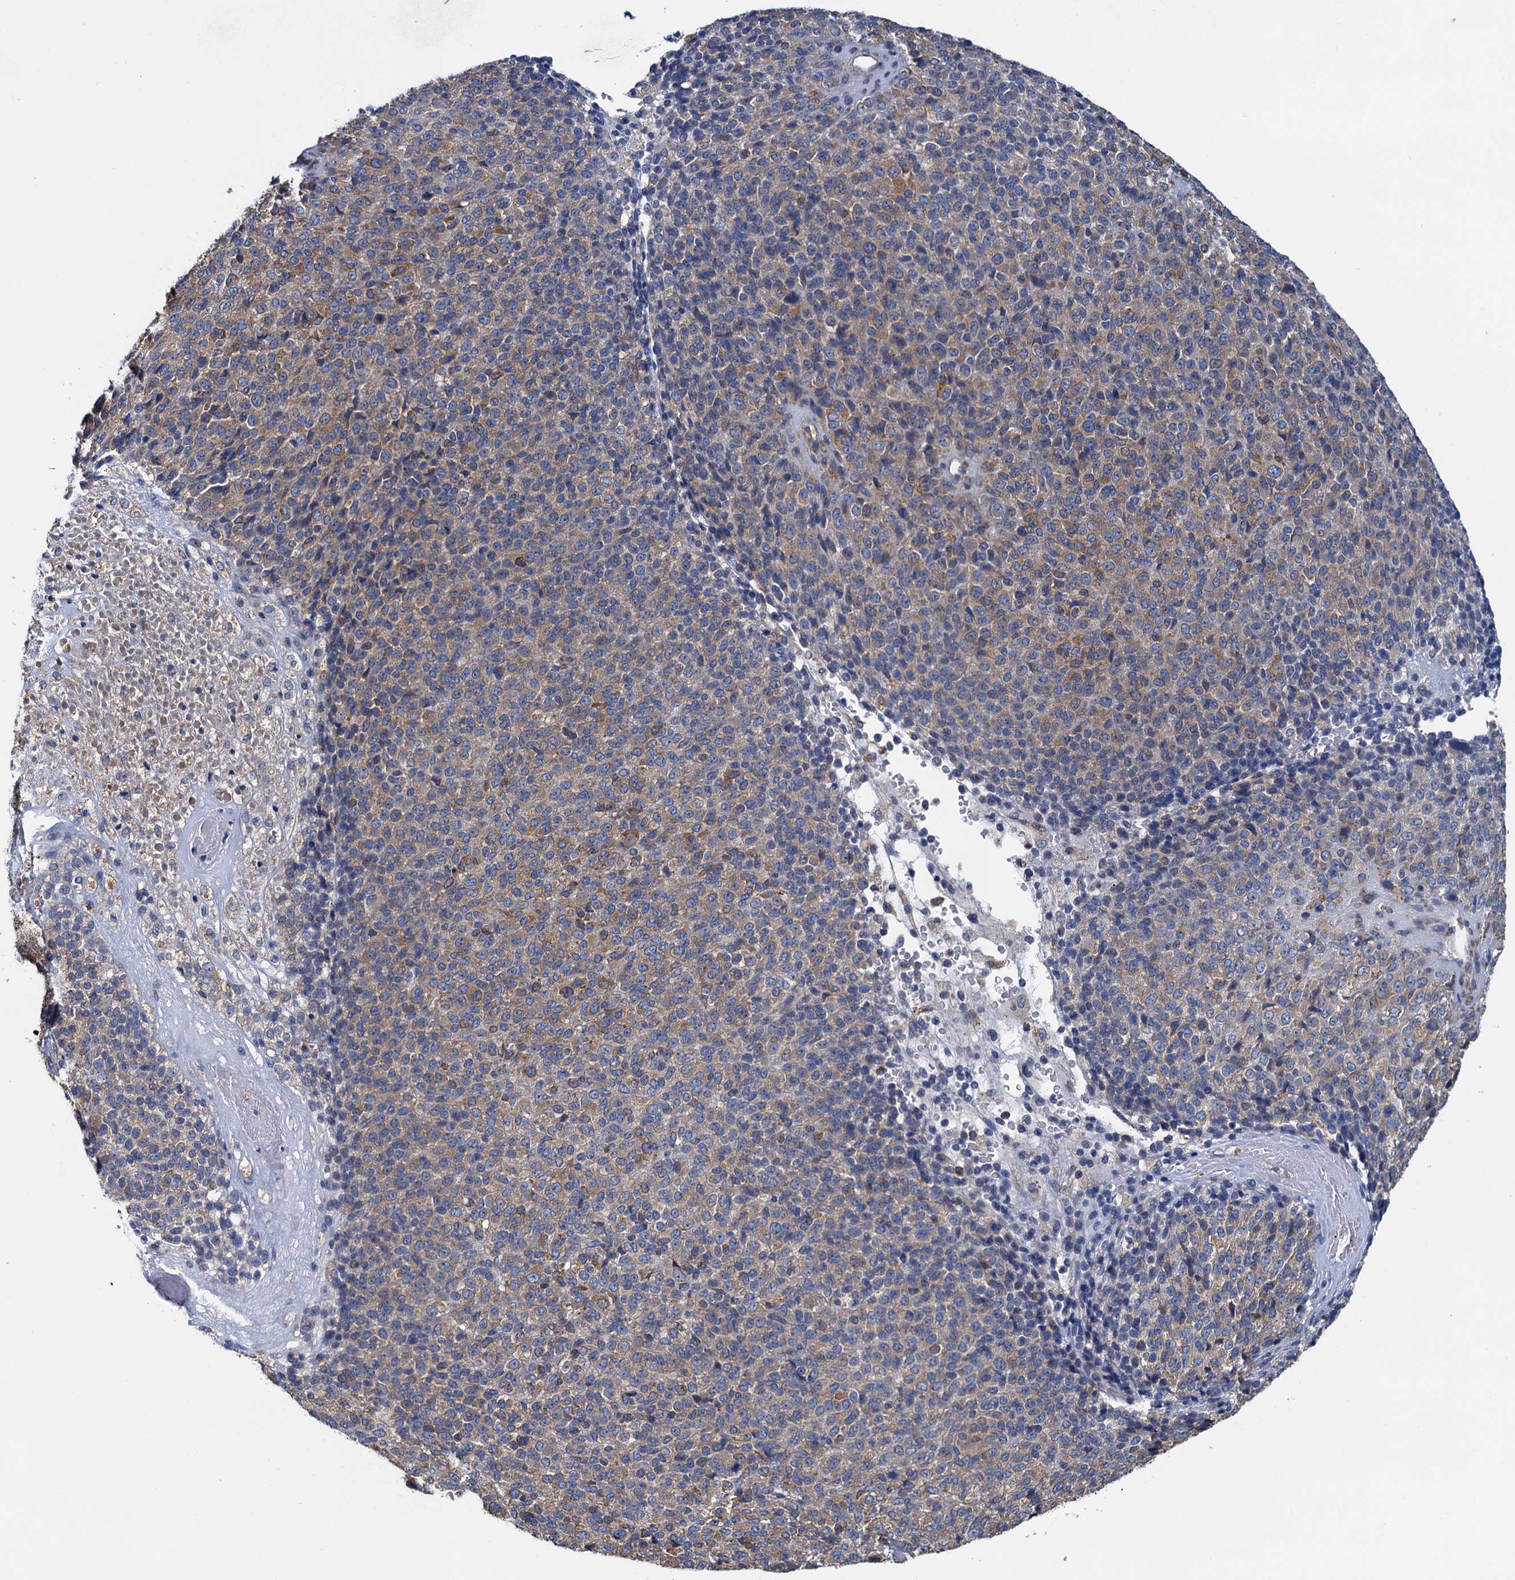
{"staining": {"intensity": "weak", "quantity": "25%-75%", "location": "cytoplasmic/membranous"}, "tissue": "melanoma", "cell_type": "Tumor cells", "image_type": "cancer", "snomed": [{"axis": "morphology", "description": "Malignant melanoma, Metastatic site"}, {"axis": "topography", "description": "Brain"}], "caption": "High-power microscopy captured an IHC micrograph of malignant melanoma (metastatic site), revealing weak cytoplasmic/membranous positivity in approximately 25%-75% of tumor cells.", "gene": "ADCY9", "patient": {"sex": "female", "age": 56}}